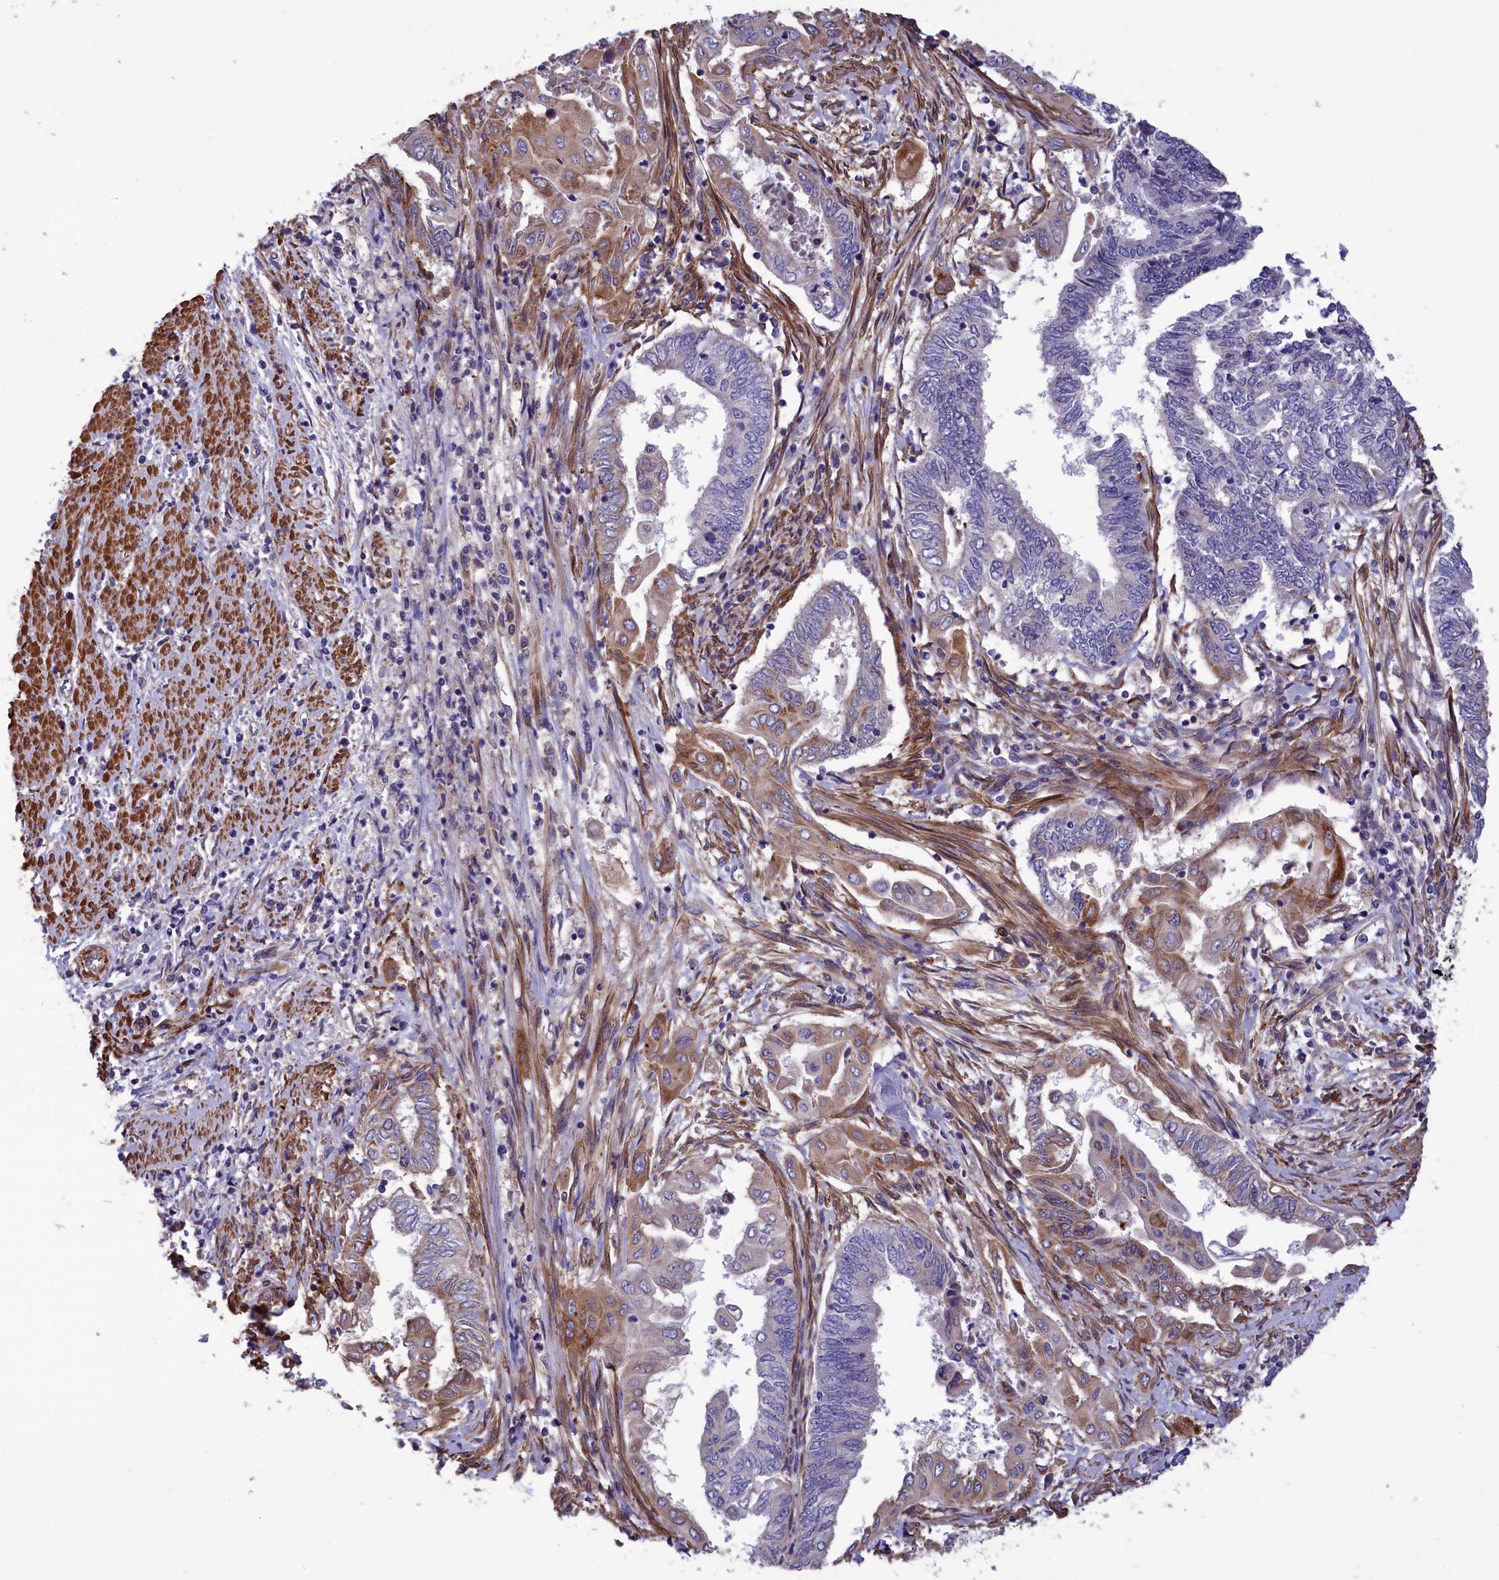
{"staining": {"intensity": "moderate", "quantity": "<25%", "location": "cytoplasmic/membranous"}, "tissue": "endometrial cancer", "cell_type": "Tumor cells", "image_type": "cancer", "snomed": [{"axis": "morphology", "description": "Adenocarcinoma, NOS"}, {"axis": "topography", "description": "Uterus"}, {"axis": "topography", "description": "Endometrium"}], "caption": "The histopathology image reveals a brown stain indicating the presence of a protein in the cytoplasmic/membranous of tumor cells in endometrial adenocarcinoma.", "gene": "AMDHD2", "patient": {"sex": "female", "age": 70}}